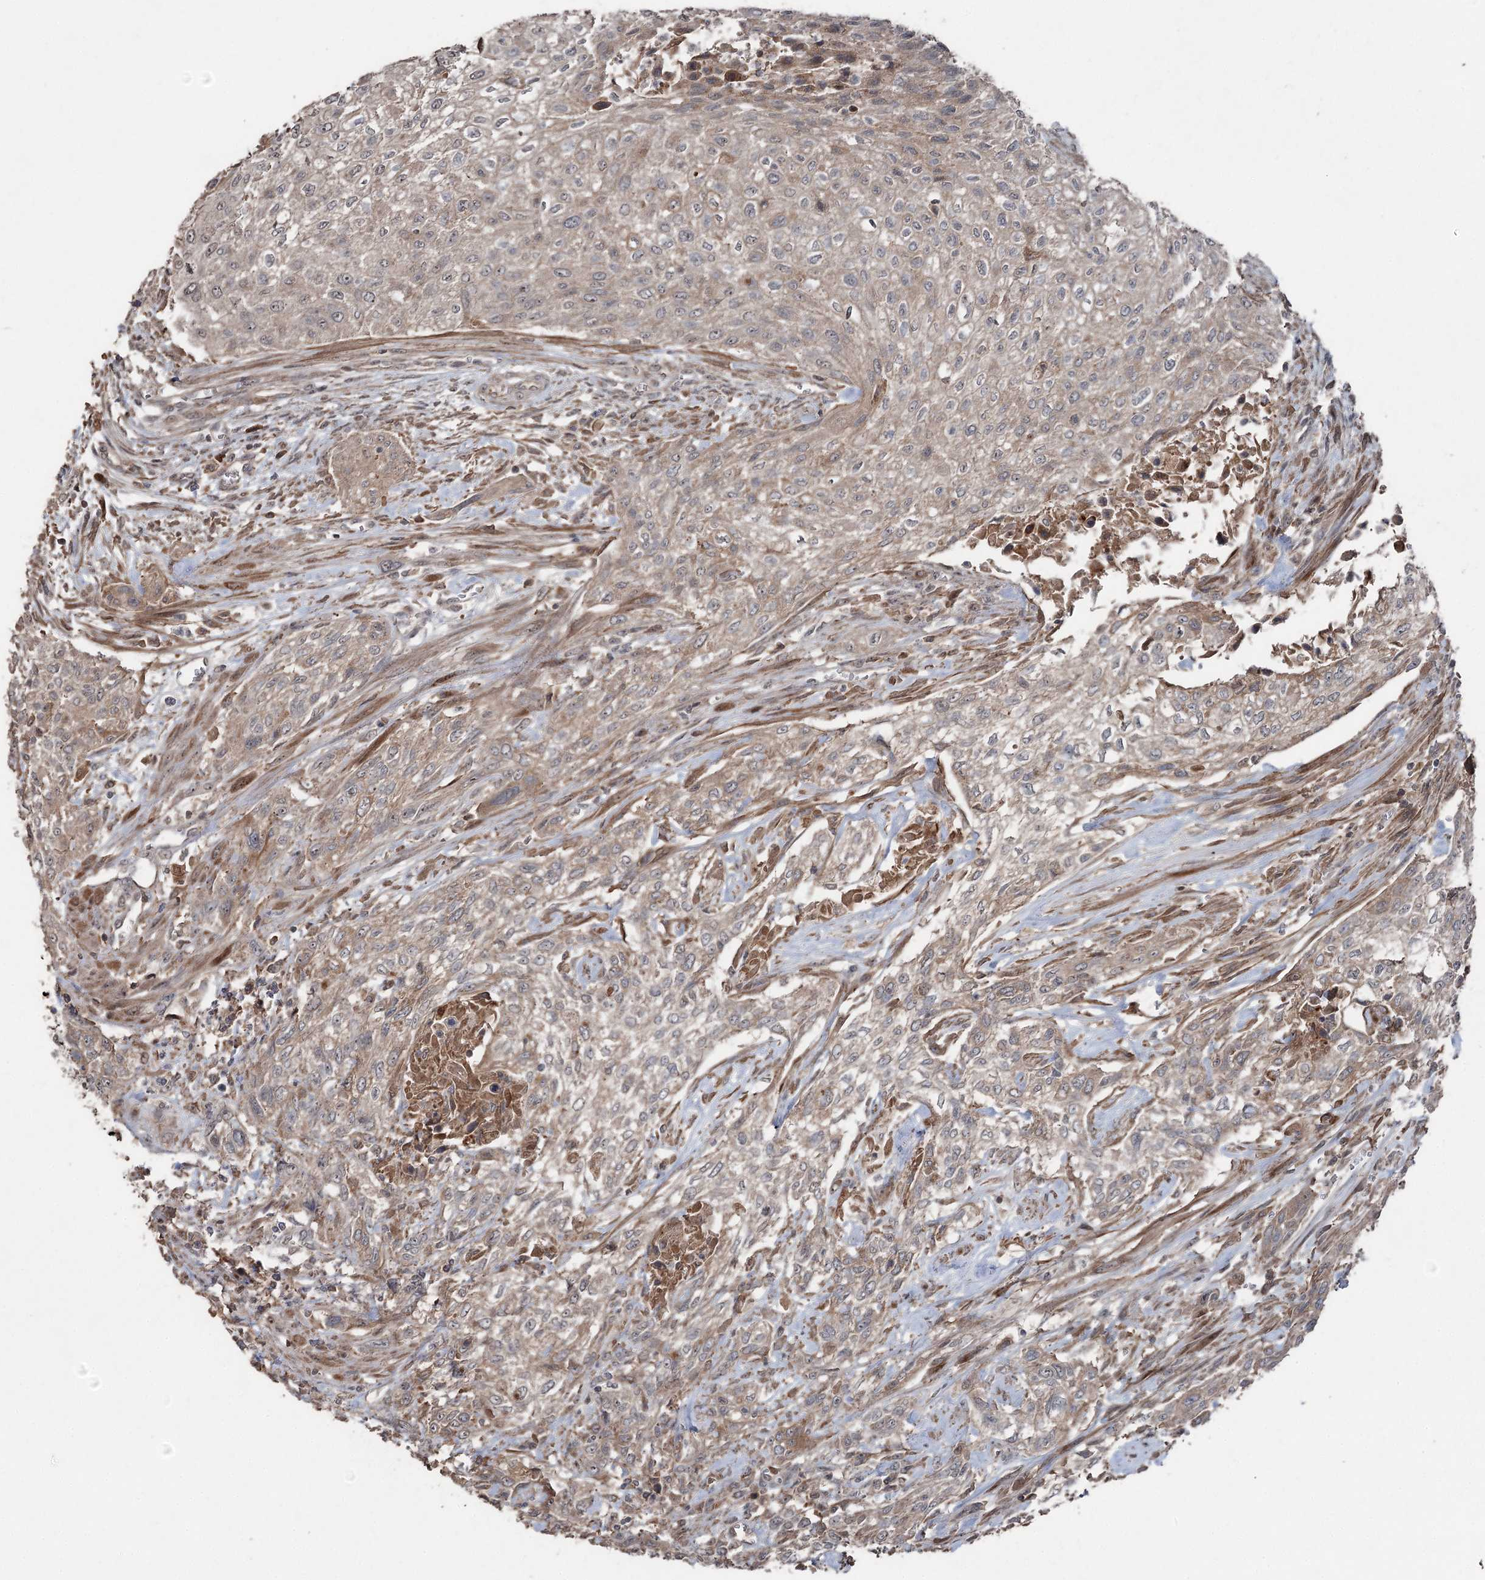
{"staining": {"intensity": "weak", "quantity": "25%-75%", "location": "cytoplasmic/membranous"}, "tissue": "urothelial cancer", "cell_type": "Tumor cells", "image_type": "cancer", "snomed": [{"axis": "morphology", "description": "Urothelial carcinoma, High grade"}, {"axis": "topography", "description": "Urinary bladder"}], "caption": "Protein analysis of urothelial cancer tissue exhibits weak cytoplasmic/membranous staining in about 25%-75% of tumor cells. (DAB (3,3'-diaminobenzidine) = brown stain, brightfield microscopy at high magnification).", "gene": "MAPK8IP2", "patient": {"sex": "male", "age": 35}}